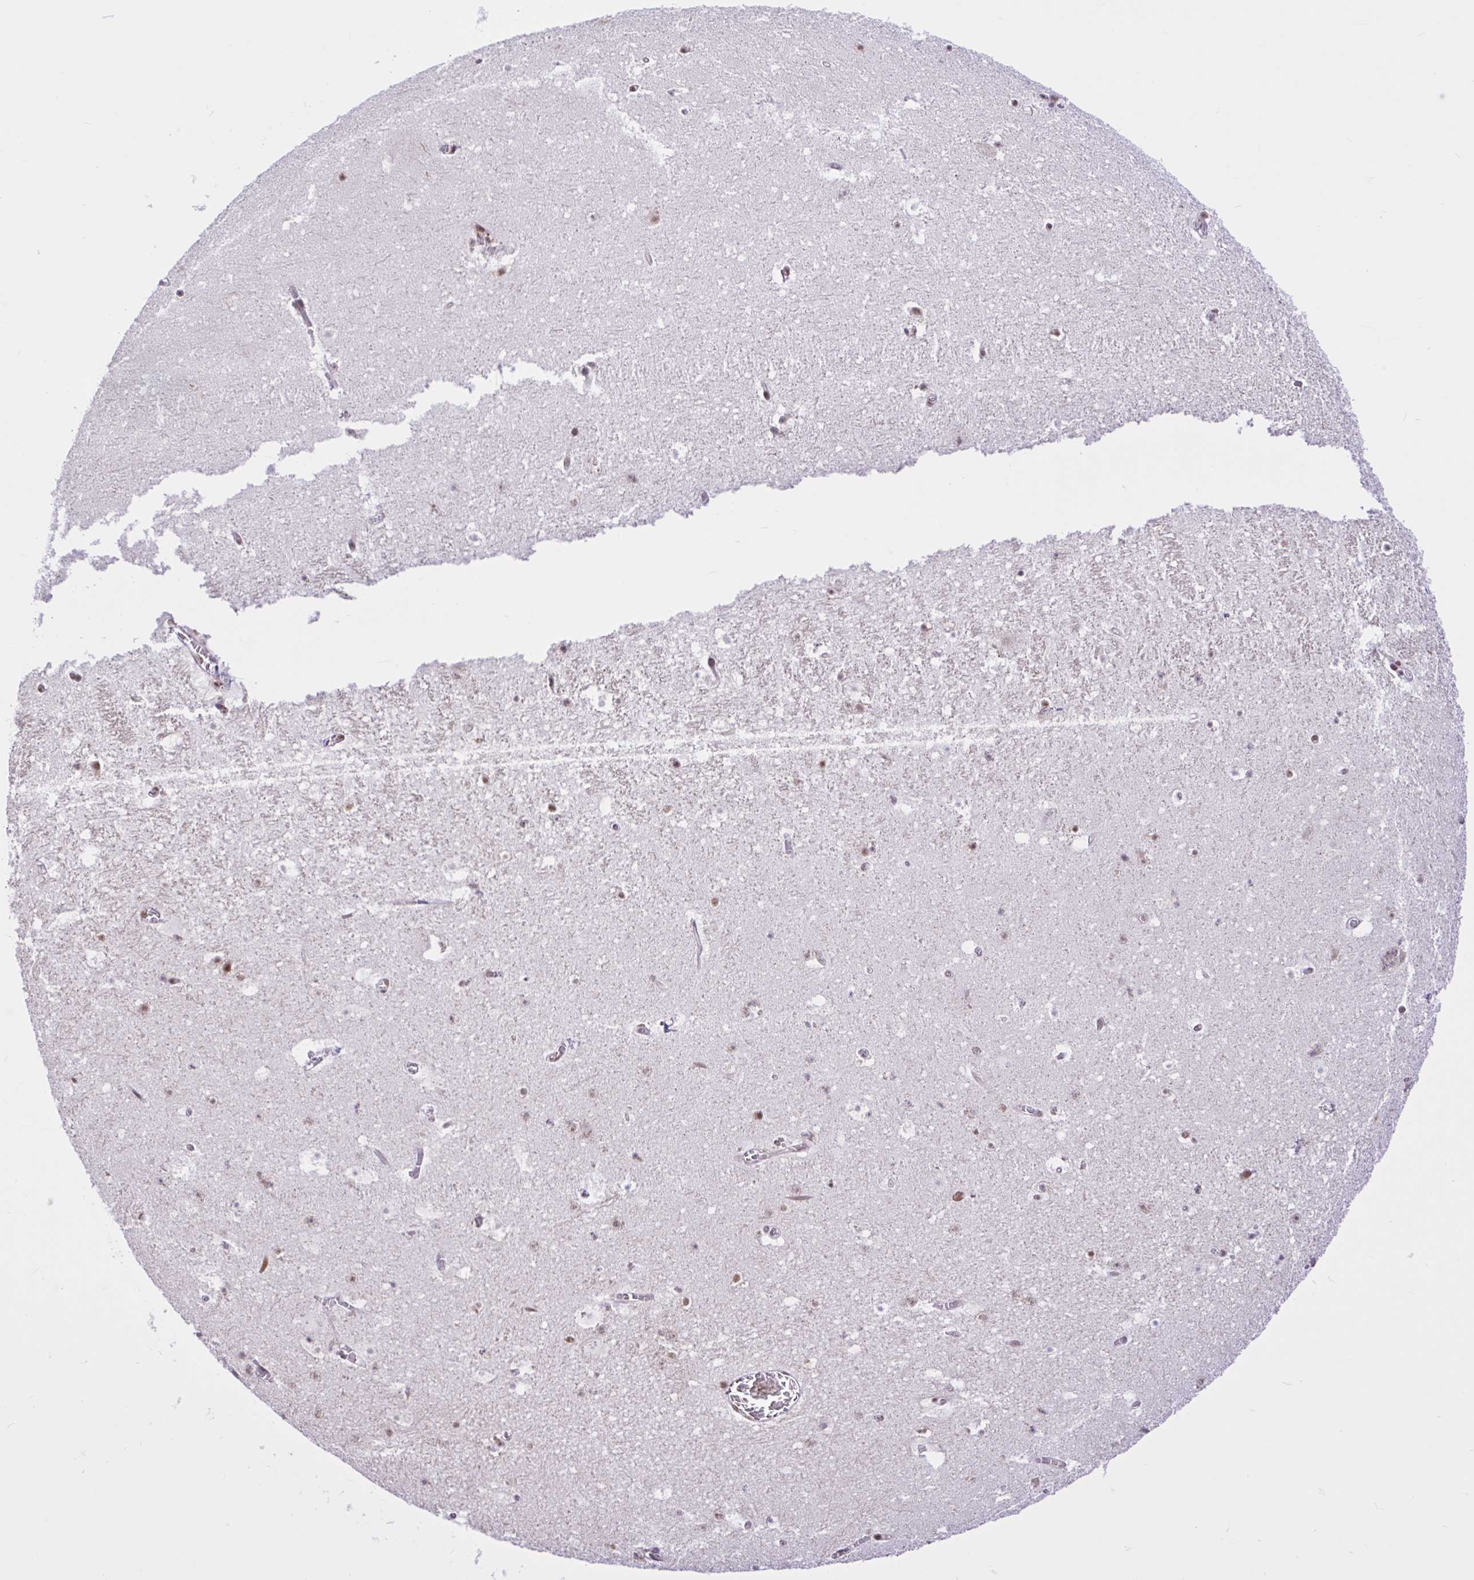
{"staining": {"intensity": "negative", "quantity": "none", "location": "none"}, "tissue": "hippocampus", "cell_type": "Glial cells", "image_type": "normal", "snomed": [{"axis": "morphology", "description": "Normal tissue, NOS"}, {"axis": "topography", "description": "Hippocampus"}], "caption": "There is no significant staining in glial cells of hippocampus. (Brightfield microscopy of DAB (3,3'-diaminobenzidine) immunohistochemistry at high magnification).", "gene": "CCDC12", "patient": {"sex": "female", "age": 42}}